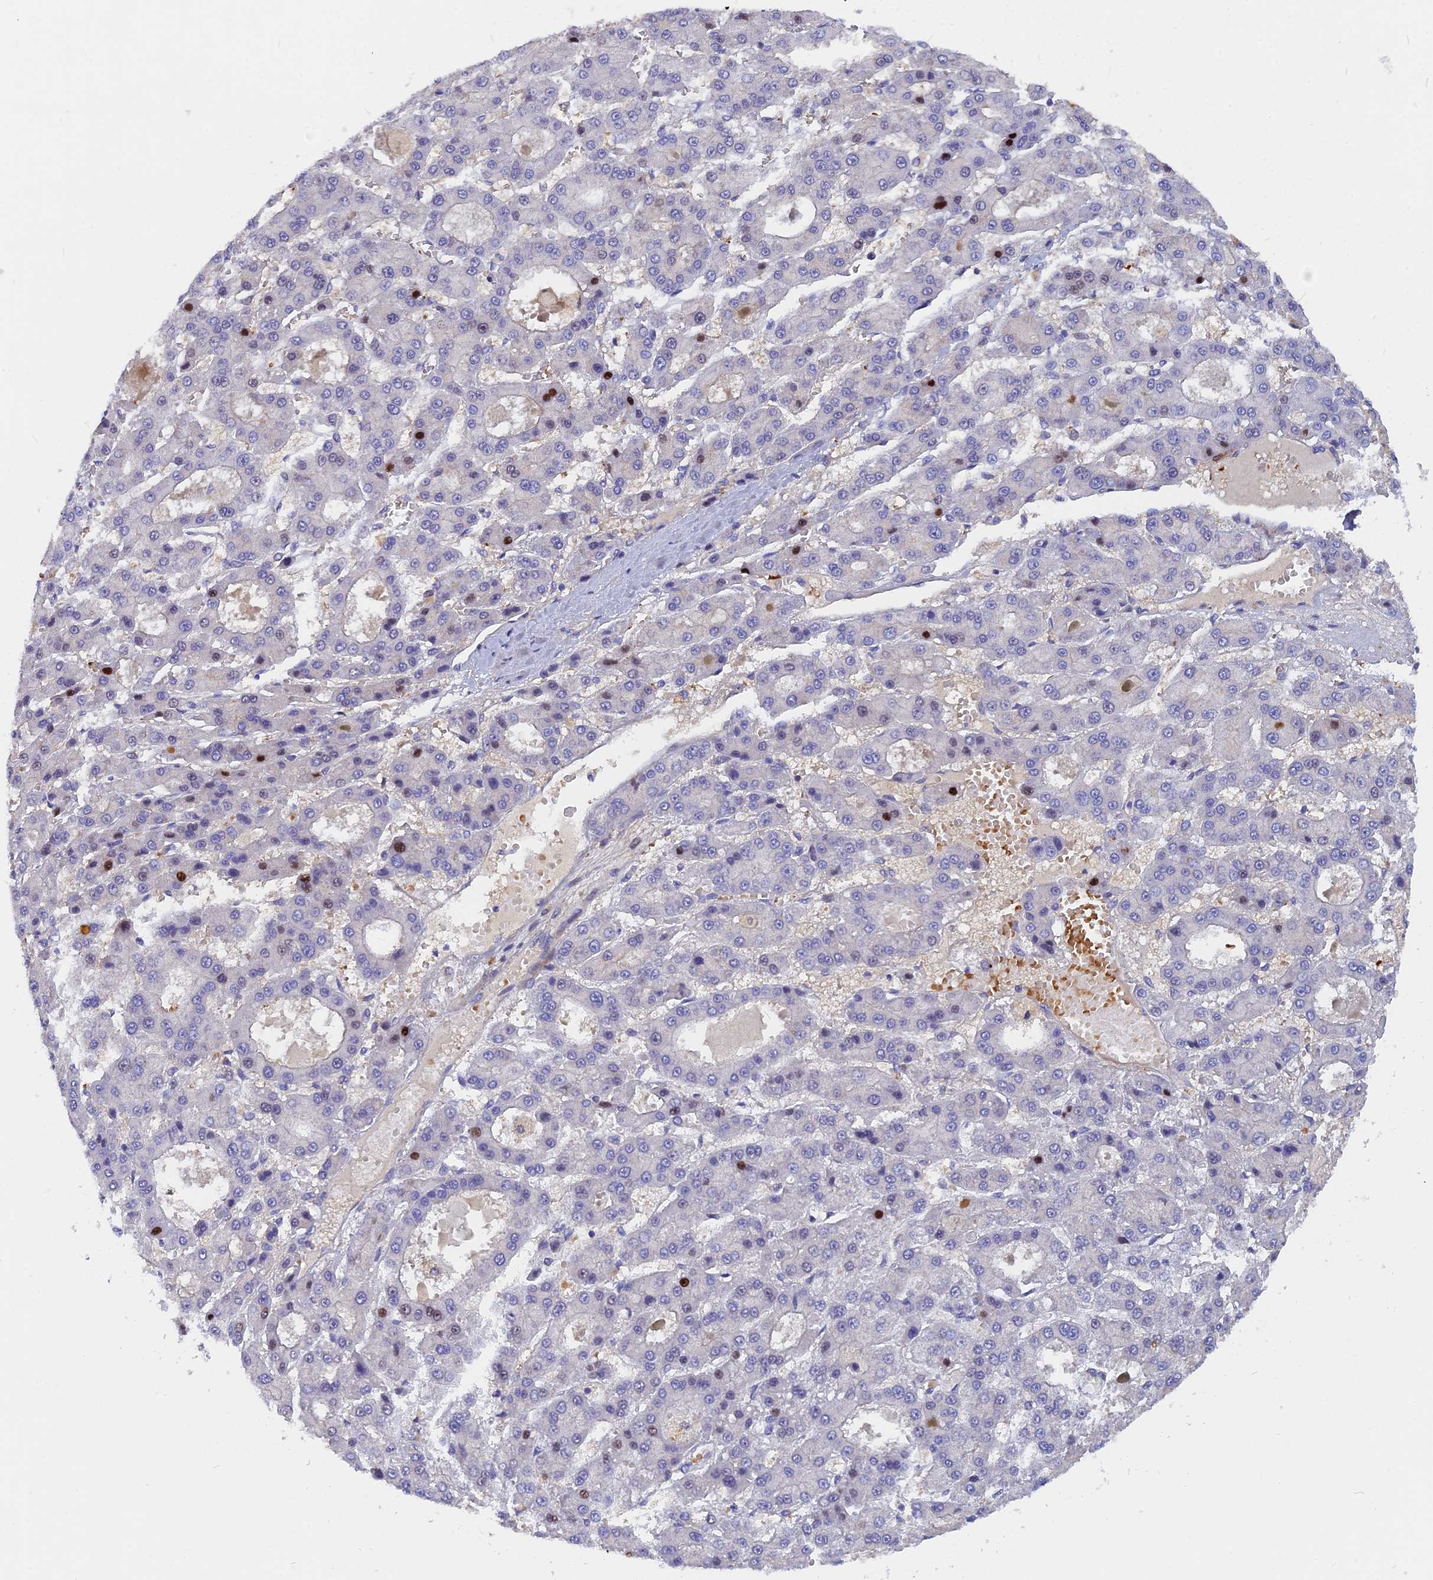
{"staining": {"intensity": "moderate", "quantity": "<25%", "location": "nuclear"}, "tissue": "liver cancer", "cell_type": "Tumor cells", "image_type": "cancer", "snomed": [{"axis": "morphology", "description": "Carcinoma, Hepatocellular, NOS"}, {"axis": "topography", "description": "Liver"}], "caption": "A low amount of moderate nuclear positivity is present in approximately <25% of tumor cells in liver cancer tissue.", "gene": "NKPD1", "patient": {"sex": "male", "age": 70}}